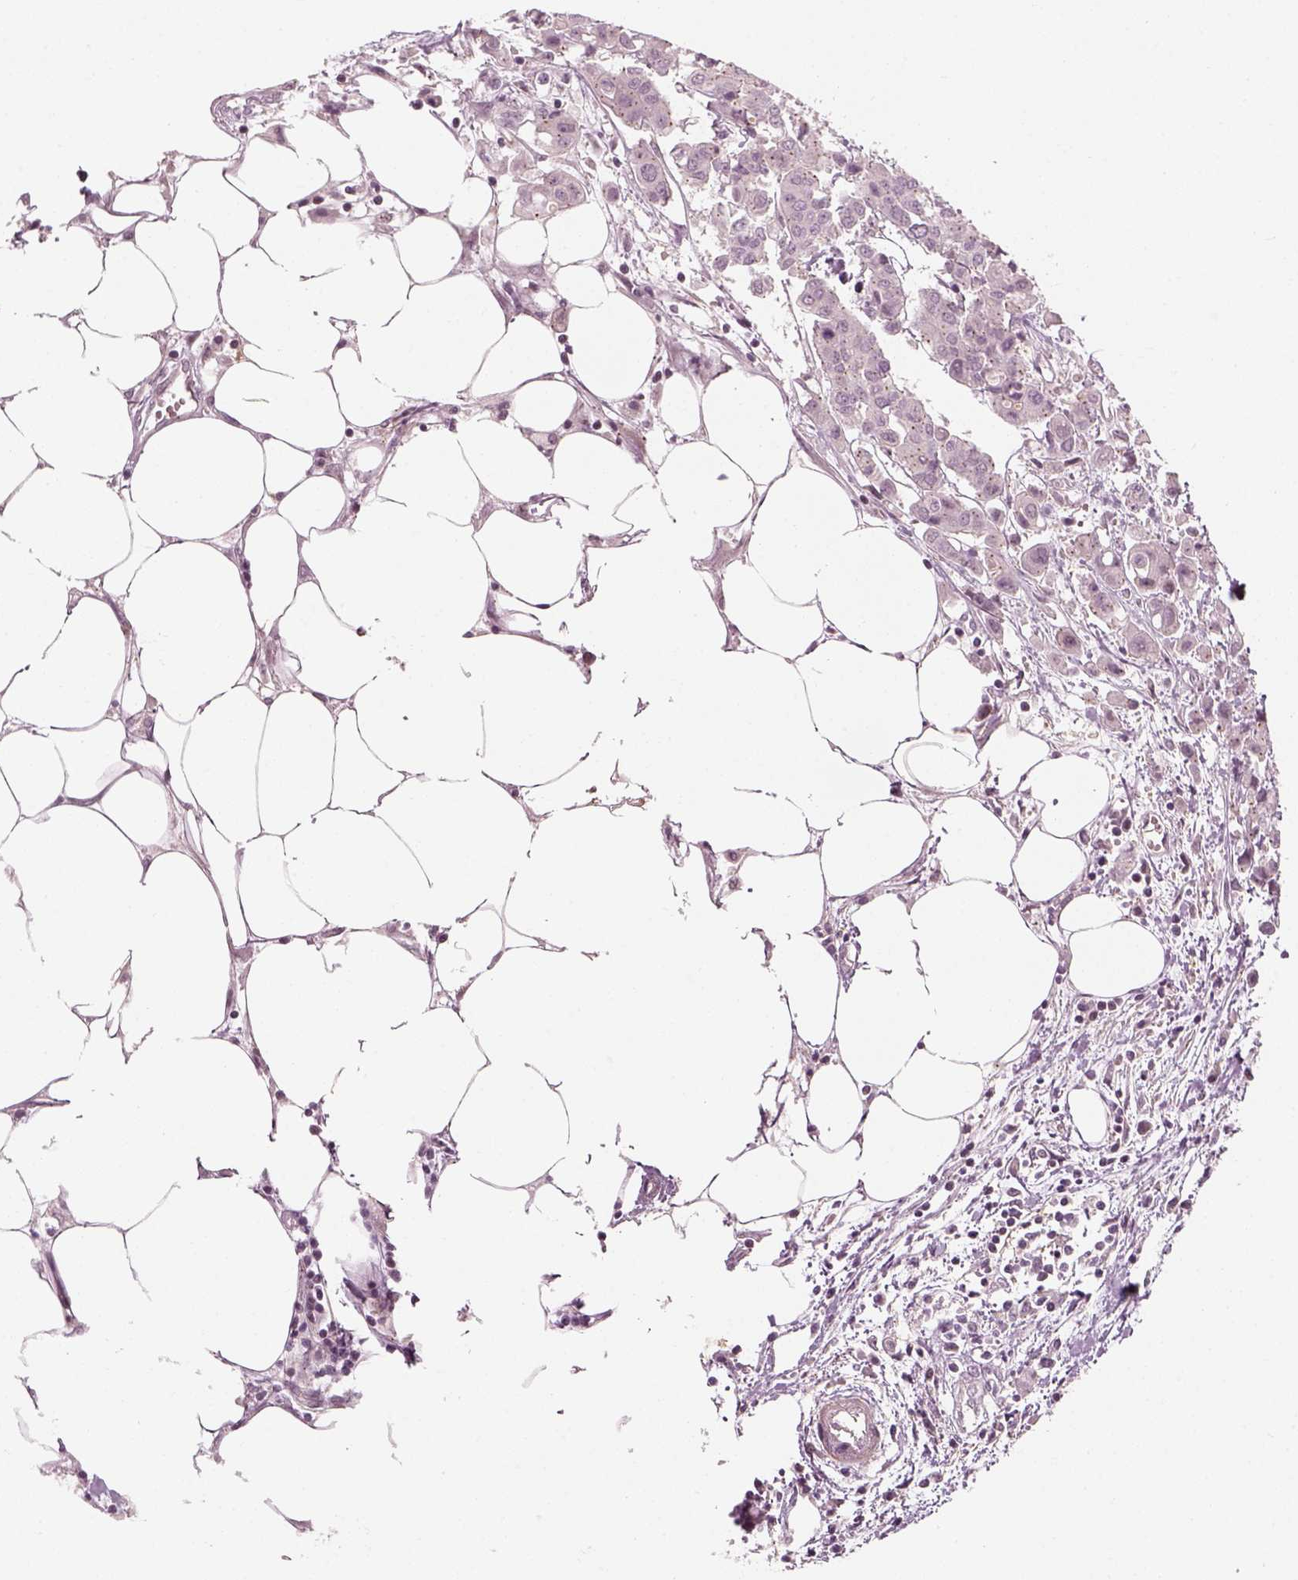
{"staining": {"intensity": "negative", "quantity": "none", "location": "none"}, "tissue": "carcinoid", "cell_type": "Tumor cells", "image_type": "cancer", "snomed": [{"axis": "morphology", "description": "Carcinoid, malignant, NOS"}, {"axis": "topography", "description": "Colon"}], "caption": "Tumor cells are negative for brown protein staining in carcinoid (malignant).", "gene": "MLIP", "patient": {"sex": "male", "age": 81}}